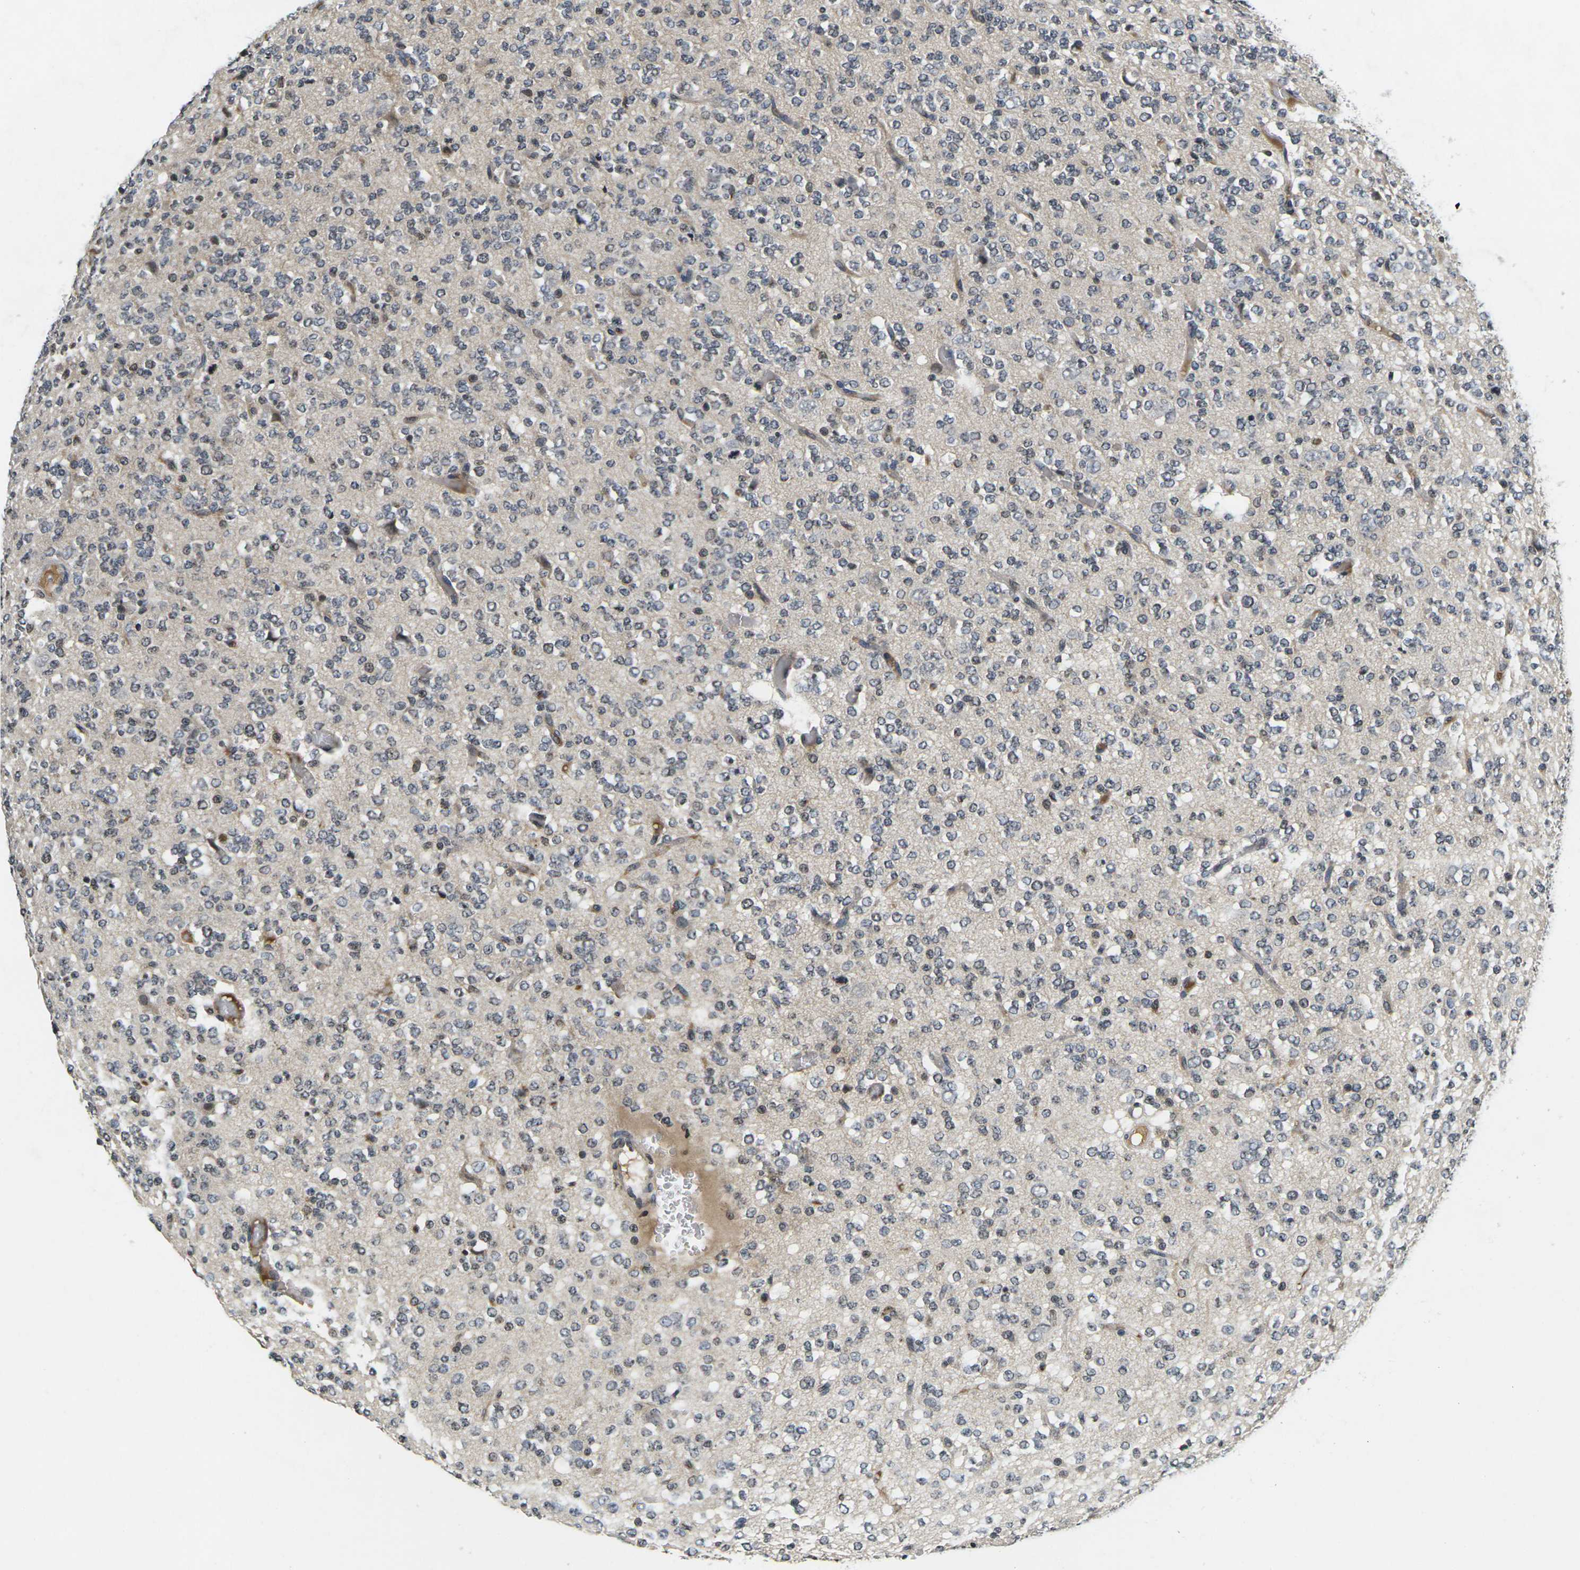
{"staining": {"intensity": "negative", "quantity": "none", "location": "none"}, "tissue": "glioma", "cell_type": "Tumor cells", "image_type": "cancer", "snomed": [{"axis": "morphology", "description": "Glioma, malignant, Low grade"}, {"axis": "topography", "description": "Brain"}], "caption": "This is an immunohistochemistry histopathology image of human low-grade glioma (malignant). There is no expression in tumor cells.", "gene": "C1QC", "patient": {"sex": "male", "age": 38}}